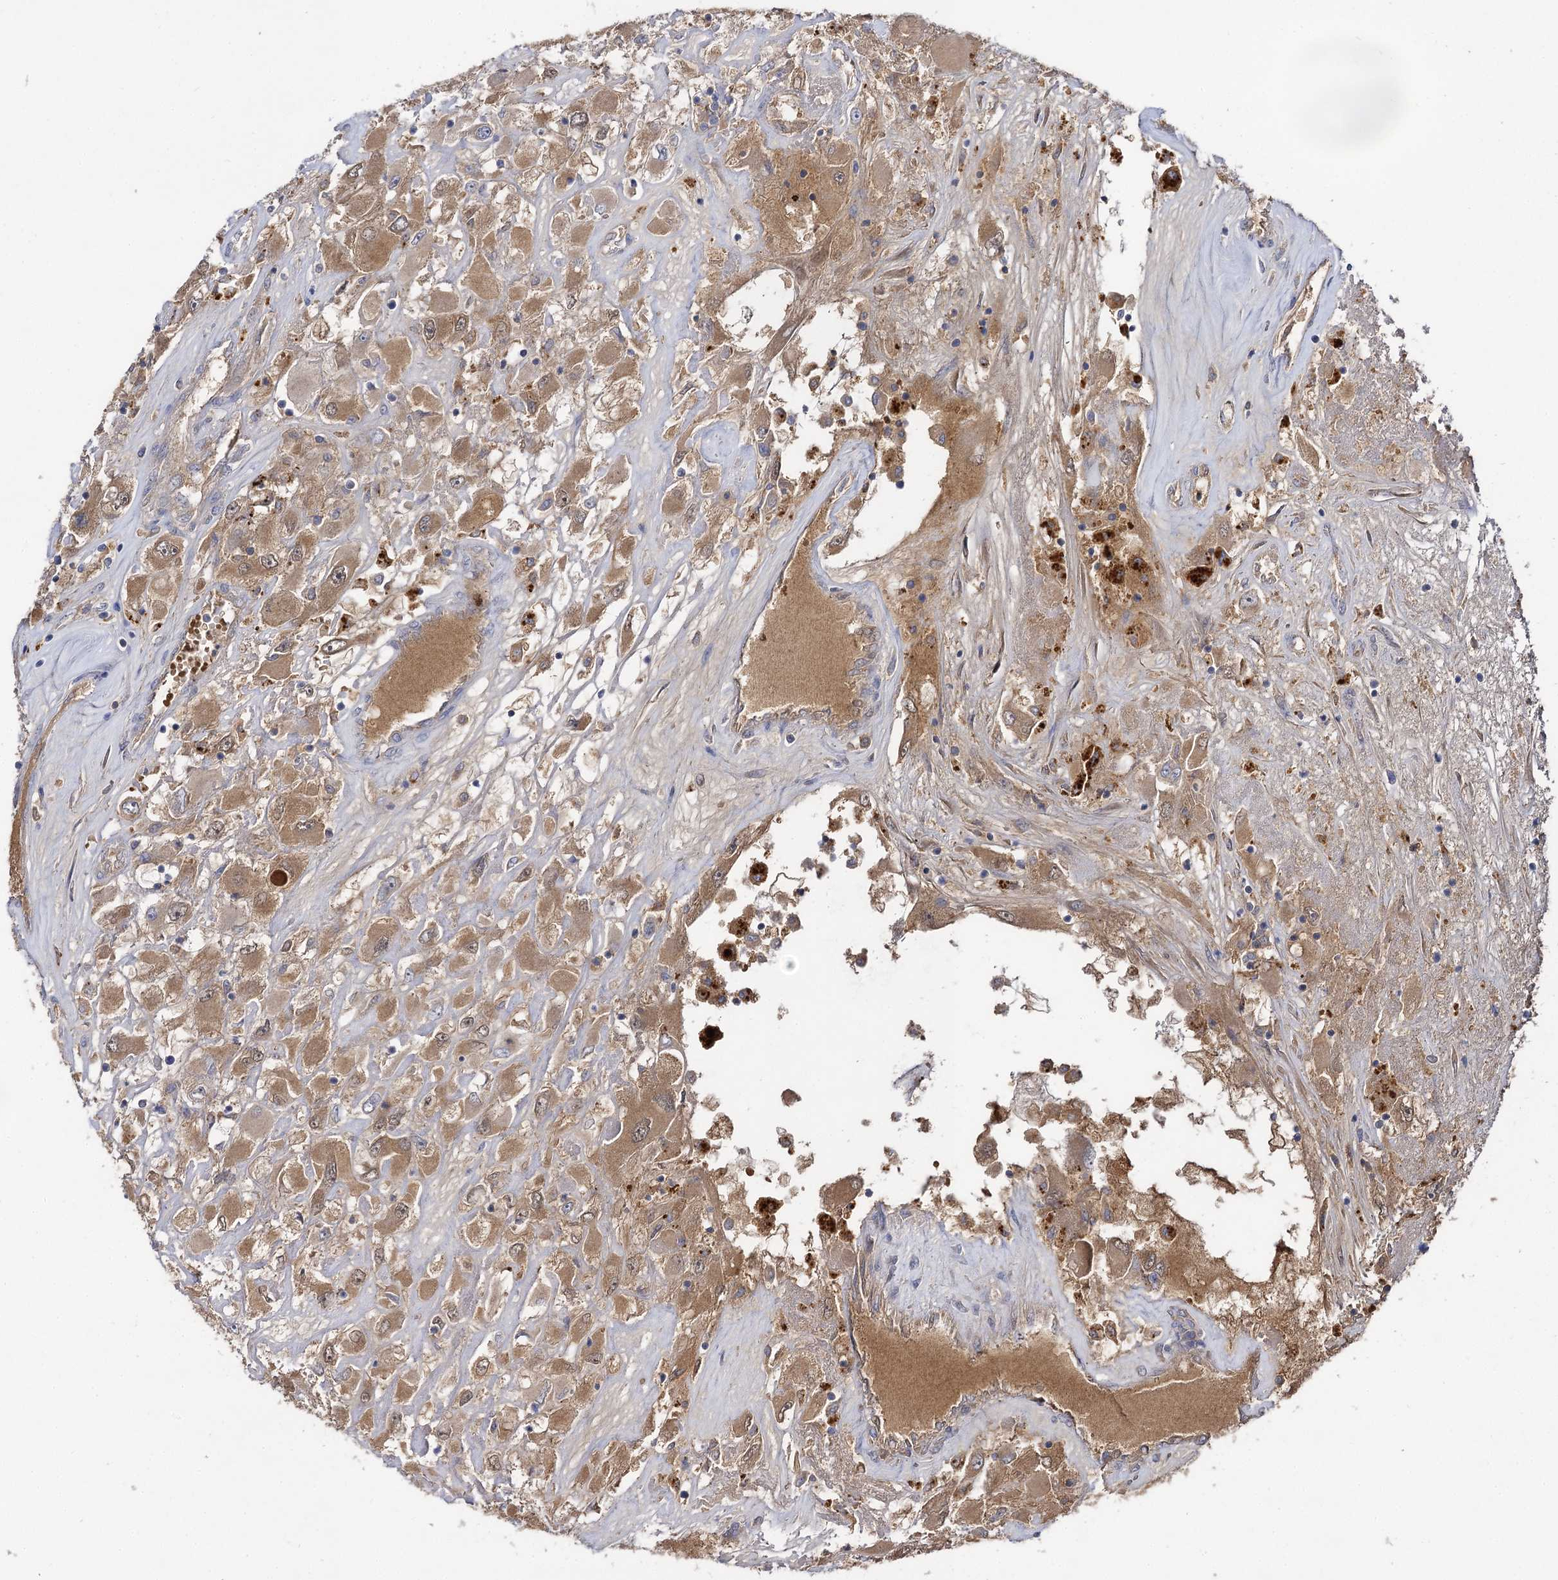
{"staining": {"intensity": "moderate", "quantity": ">75%", "location": "cytoplasmic/membranous"}, "tissue": "renal cancer", "cell_type": "Tumor cells", "image_type": "cancer", "snomed": [{"axis": "morphology", "description": "Adenocarcinoma, NOS"}, {"axis": "topography", "description": "Kidney"}], "caption": "Human renal cancer (adenocarcinoma) stained with a protein marker displays moderate staining in tumor cells.", "gene": "USP50", "patient": {"sex": "female", "age": 52}}